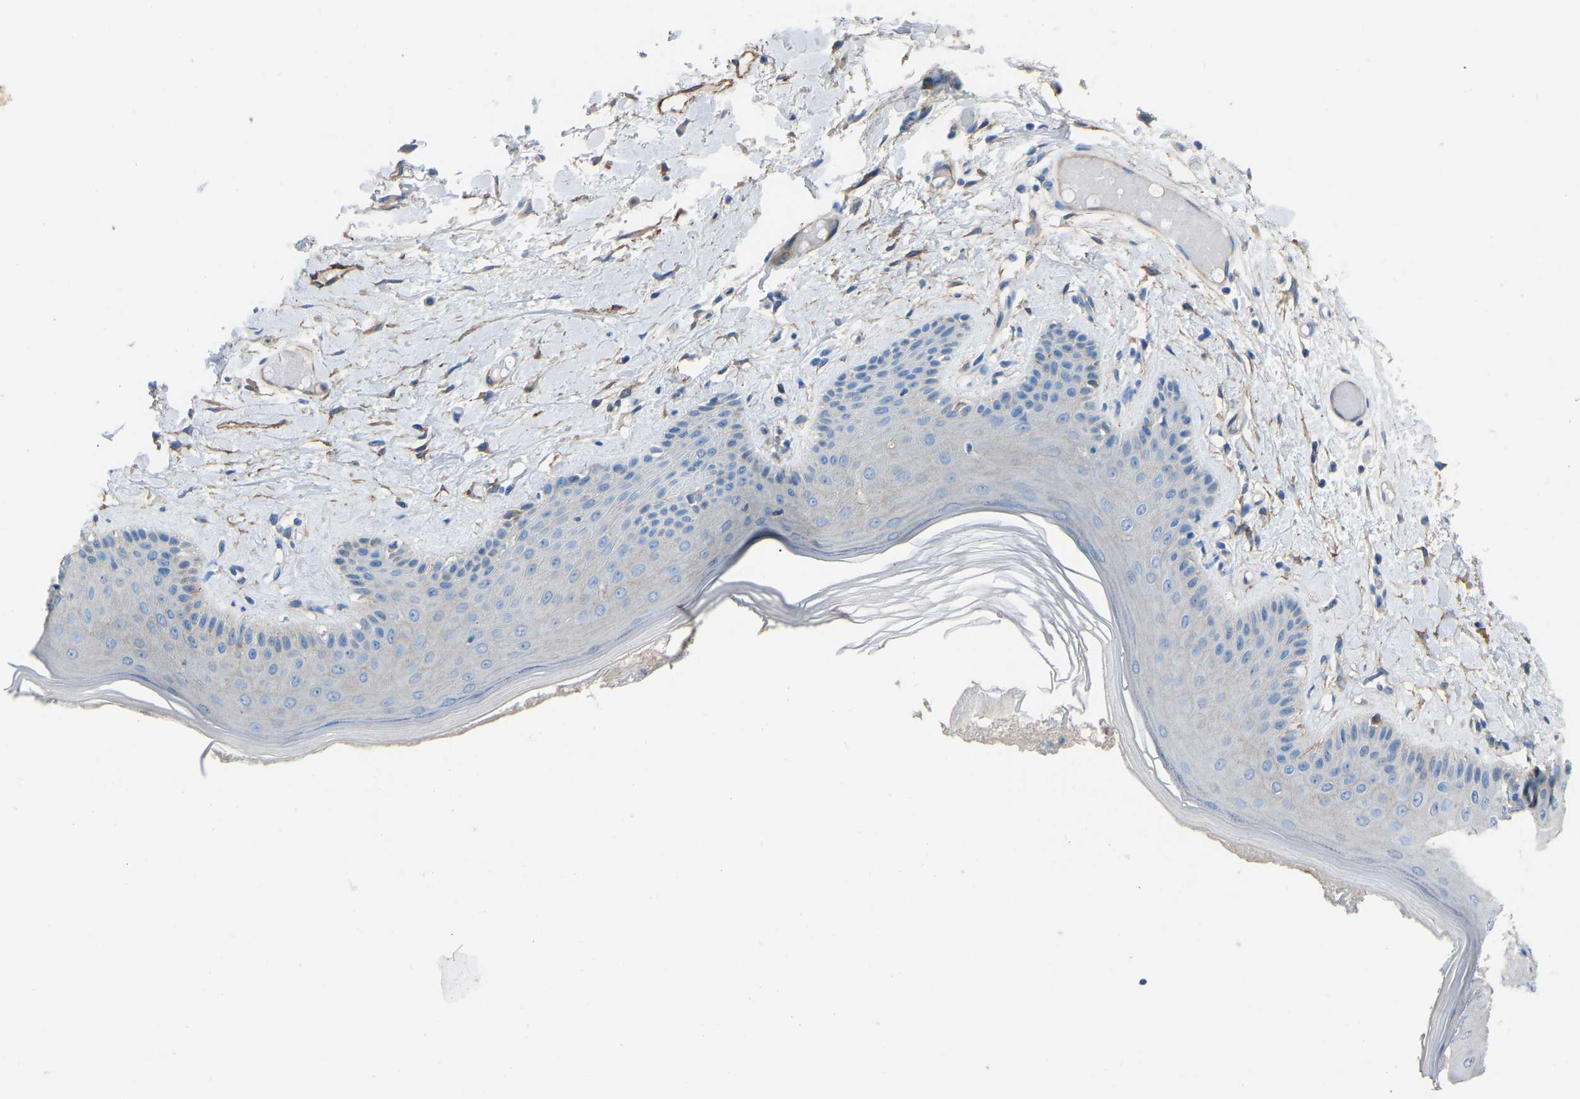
{"staining": {"intensity": "moderate", "quantity": "<25%", "location": "cytoplasmic/membranous"}, "tissue": "skin", "cell_type": "Epidermal cells", "image_type": "normal", "snomed": [{"axis": "morphology", "description": "Normal tissue, NOS"}, {"axis": "topography", "description": "Vulva"}], "caption": "This is a micrograph of immunohistochemistry (IHC) staining of normal skin, which shows moderate staining in the cytoplasmic/membranous of epidermal cells.", "gene": "MYH10", "patient": {"sex": "female", "age": 73}}